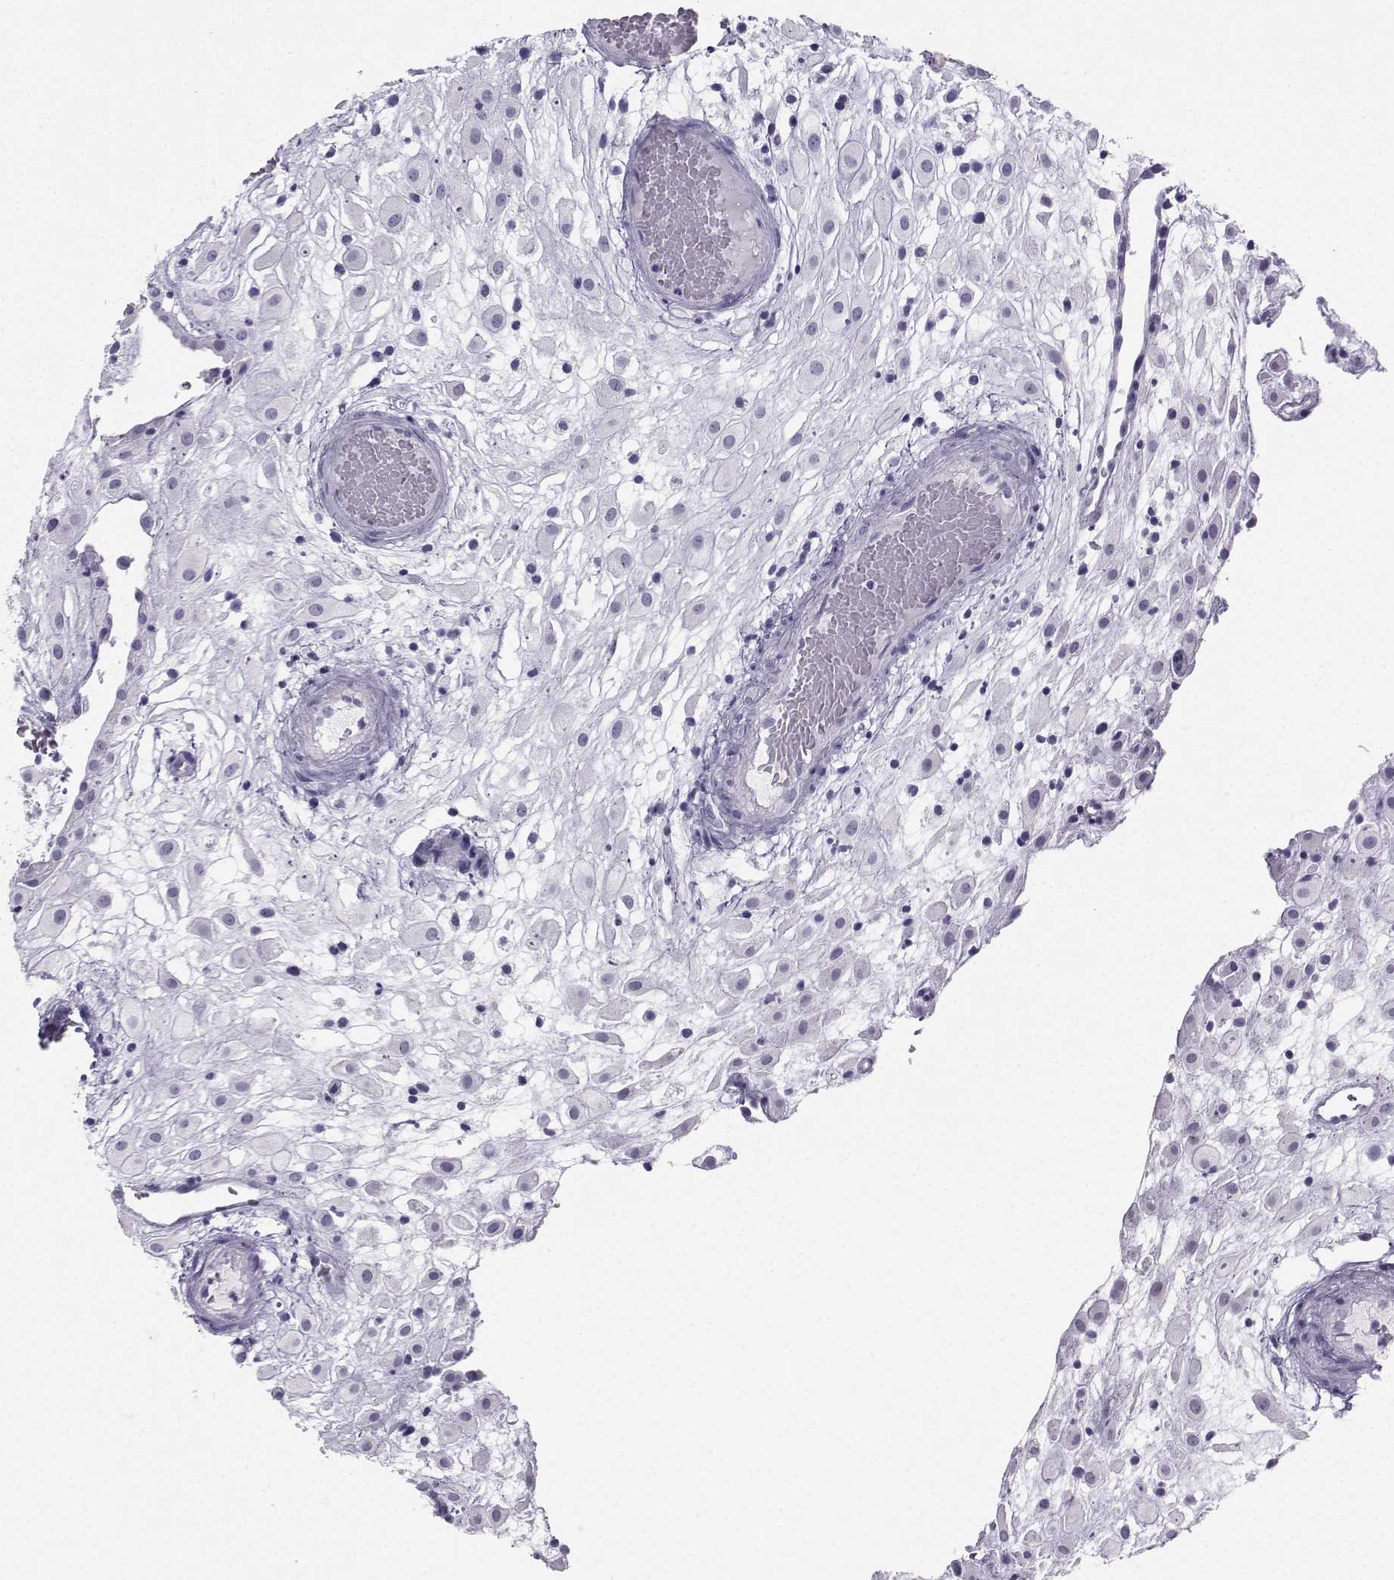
{"staining": {"intensity": "negative", "quantity": "none", "location": "none"}, "tissue": "placenta", "cell_type": "Decidual cells", "image_type": "normal", "snomed": [{"axis": "morphology", "description": "Normal tissue, NOS"}, {"axis": "topography", "description": "Placenta"}], "caption": "A histopathology image of placenta stained for a protein demonstrates no brown staining in decidual cells.", "gene": "IQCD", "patient": {"sex": "female", "age": 24}}